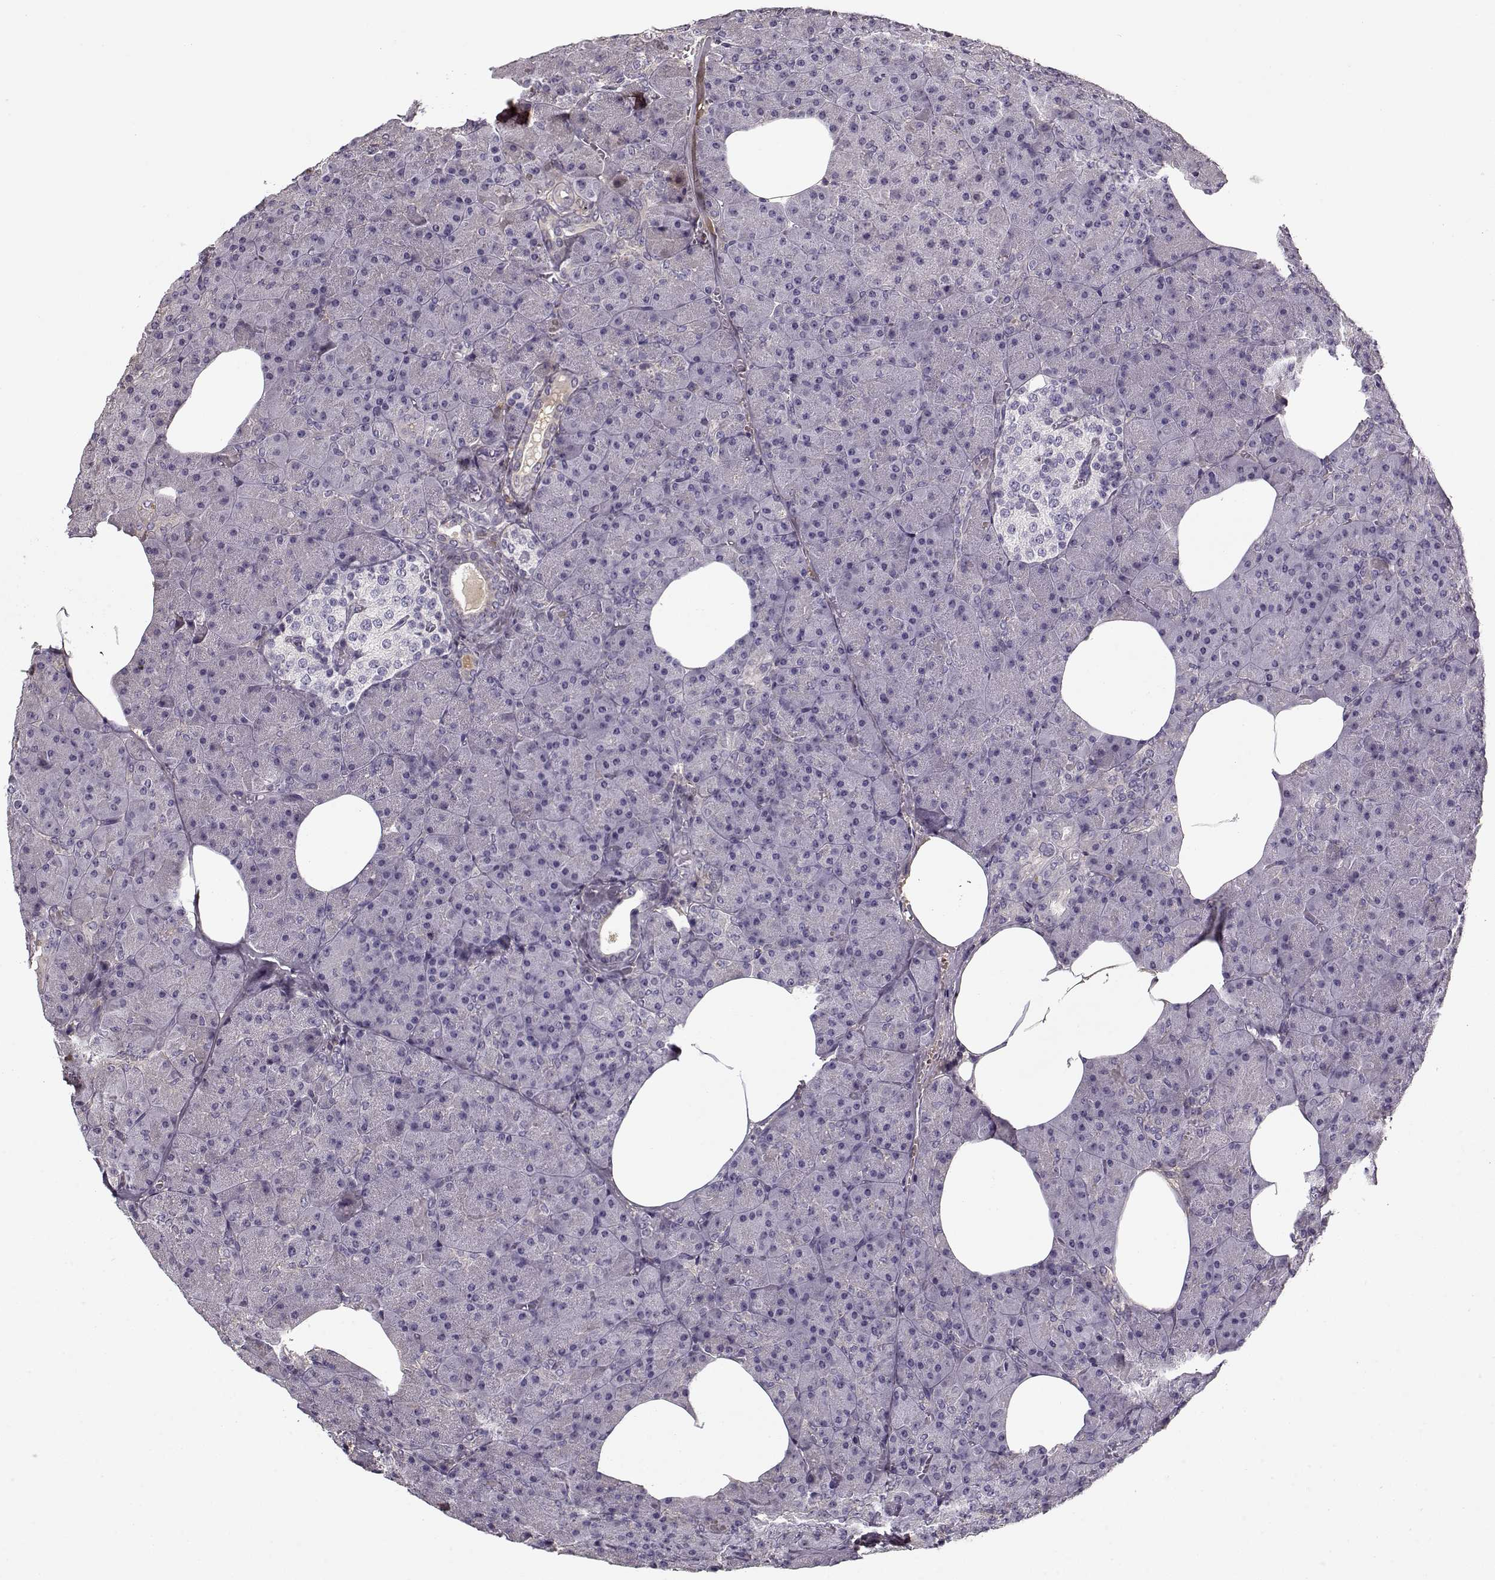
{"staining": {"intensity": "negative", "quantity": "none", "location": "none"}, "tissue": "pancreas", "cell_type": "Exocrine glandular cells", "image_type": "normal", "snomed": [{"axis": "morphology", "description": "Normal tissue, NOS"}, {"axis": "topography", "description": "Pancreas"}], "caption": "Pancreas was stained to show a protein in brown. There is no significant positivity in exocrine glandular cells. (Immunohistochemistry, brightfield microscopy, high magnification).", "gene": "LUM", "patient": {"sex": "female", "age": 45}}